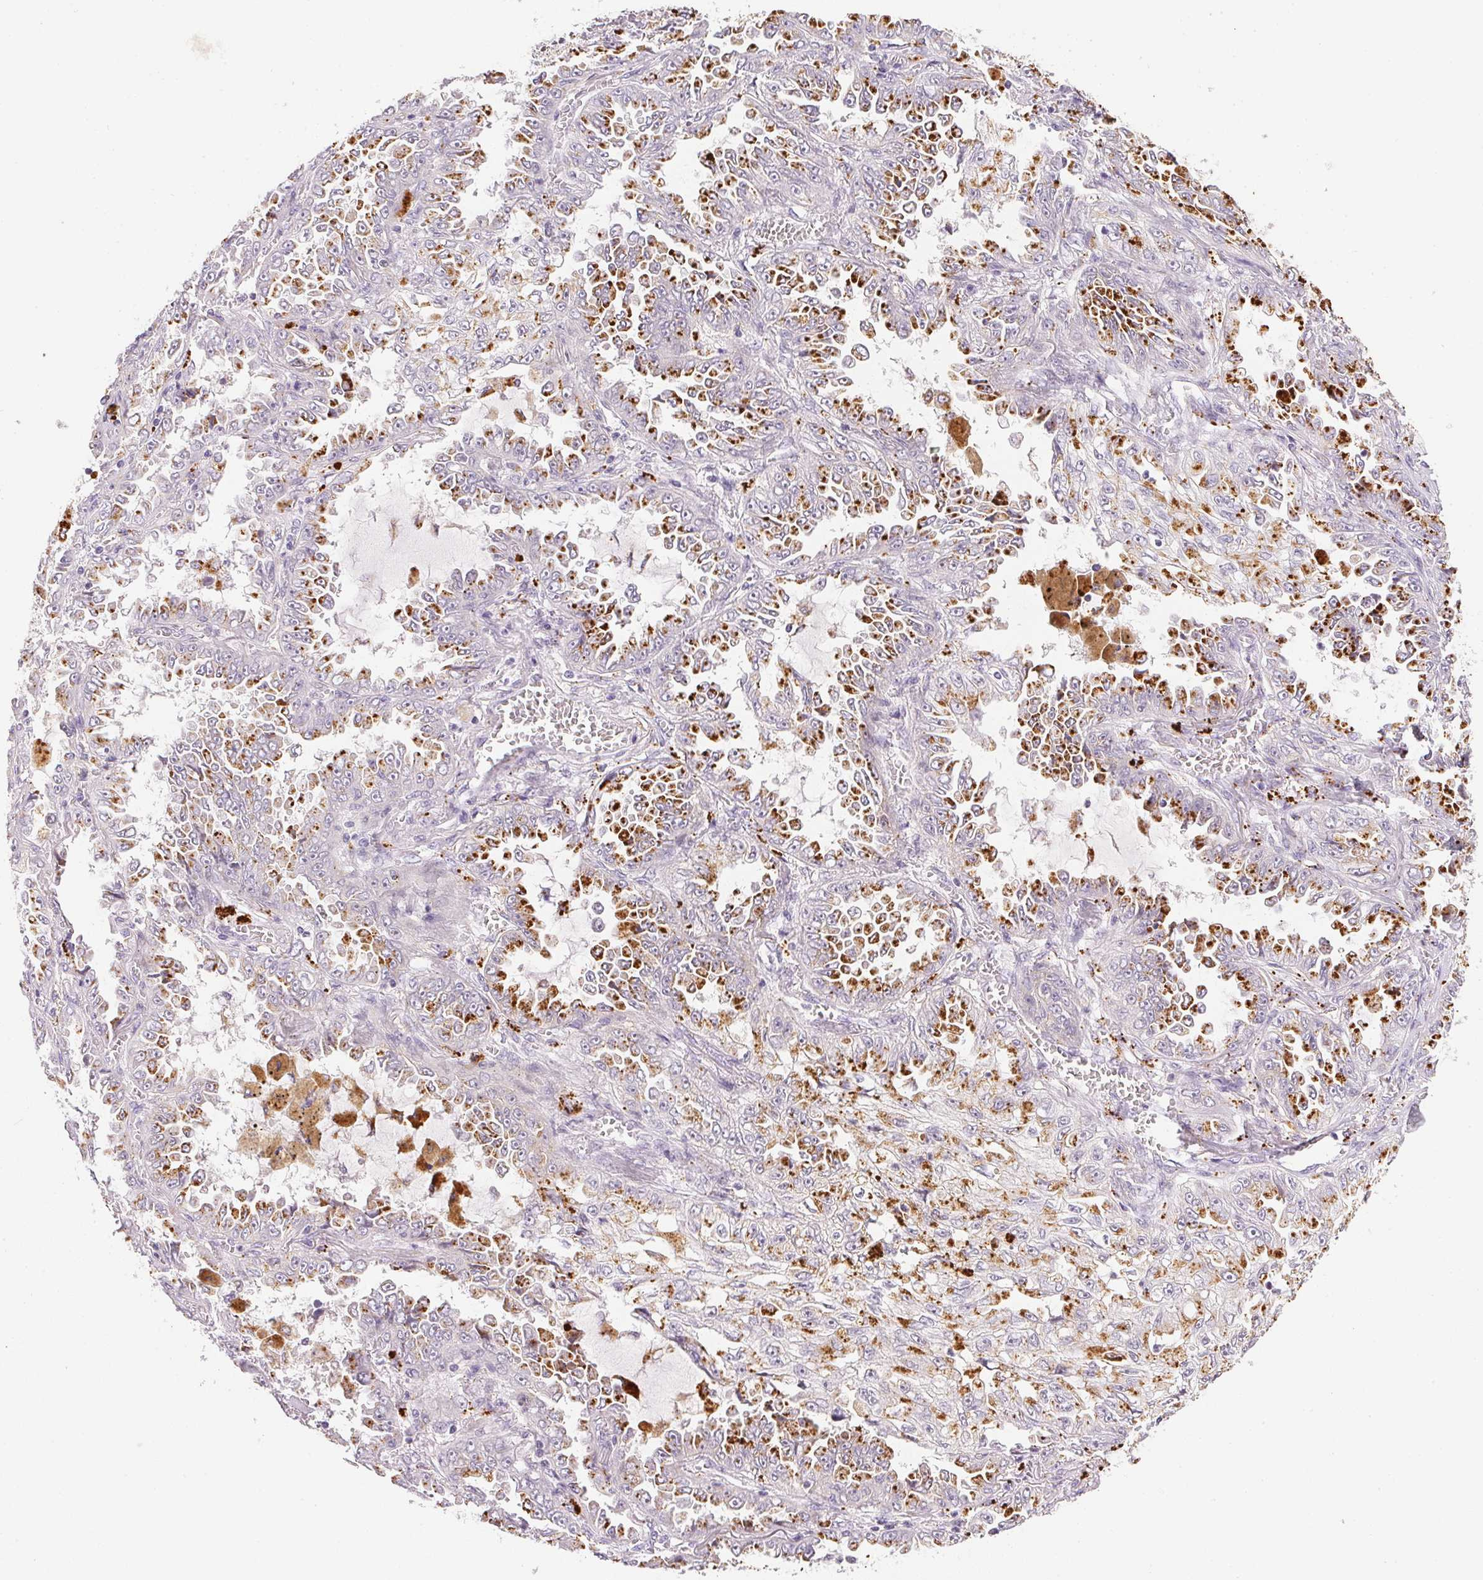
{"staining": {"intensity": "moderate", "quantity": "25%-75%", "location": "cytoplasmic/membranous"}, "tissue": "lung cancer", "cell_type": "Tumor cells", "image_type": "cancer", "snomed": [{"axis": "morphology", "description": "Adenocarcinoma, NOS"}, {"axis": "topography", "description": "Lung"}], "caption": "Immunohistochemical staining of adenocarcinoma (lung) displays medium levels of moderate cytoplasmic/membranous positivity in about 25%-75% of tumor cells.", "gene": "GSDMC", "patient": {"sex": "female", "age": 52}}